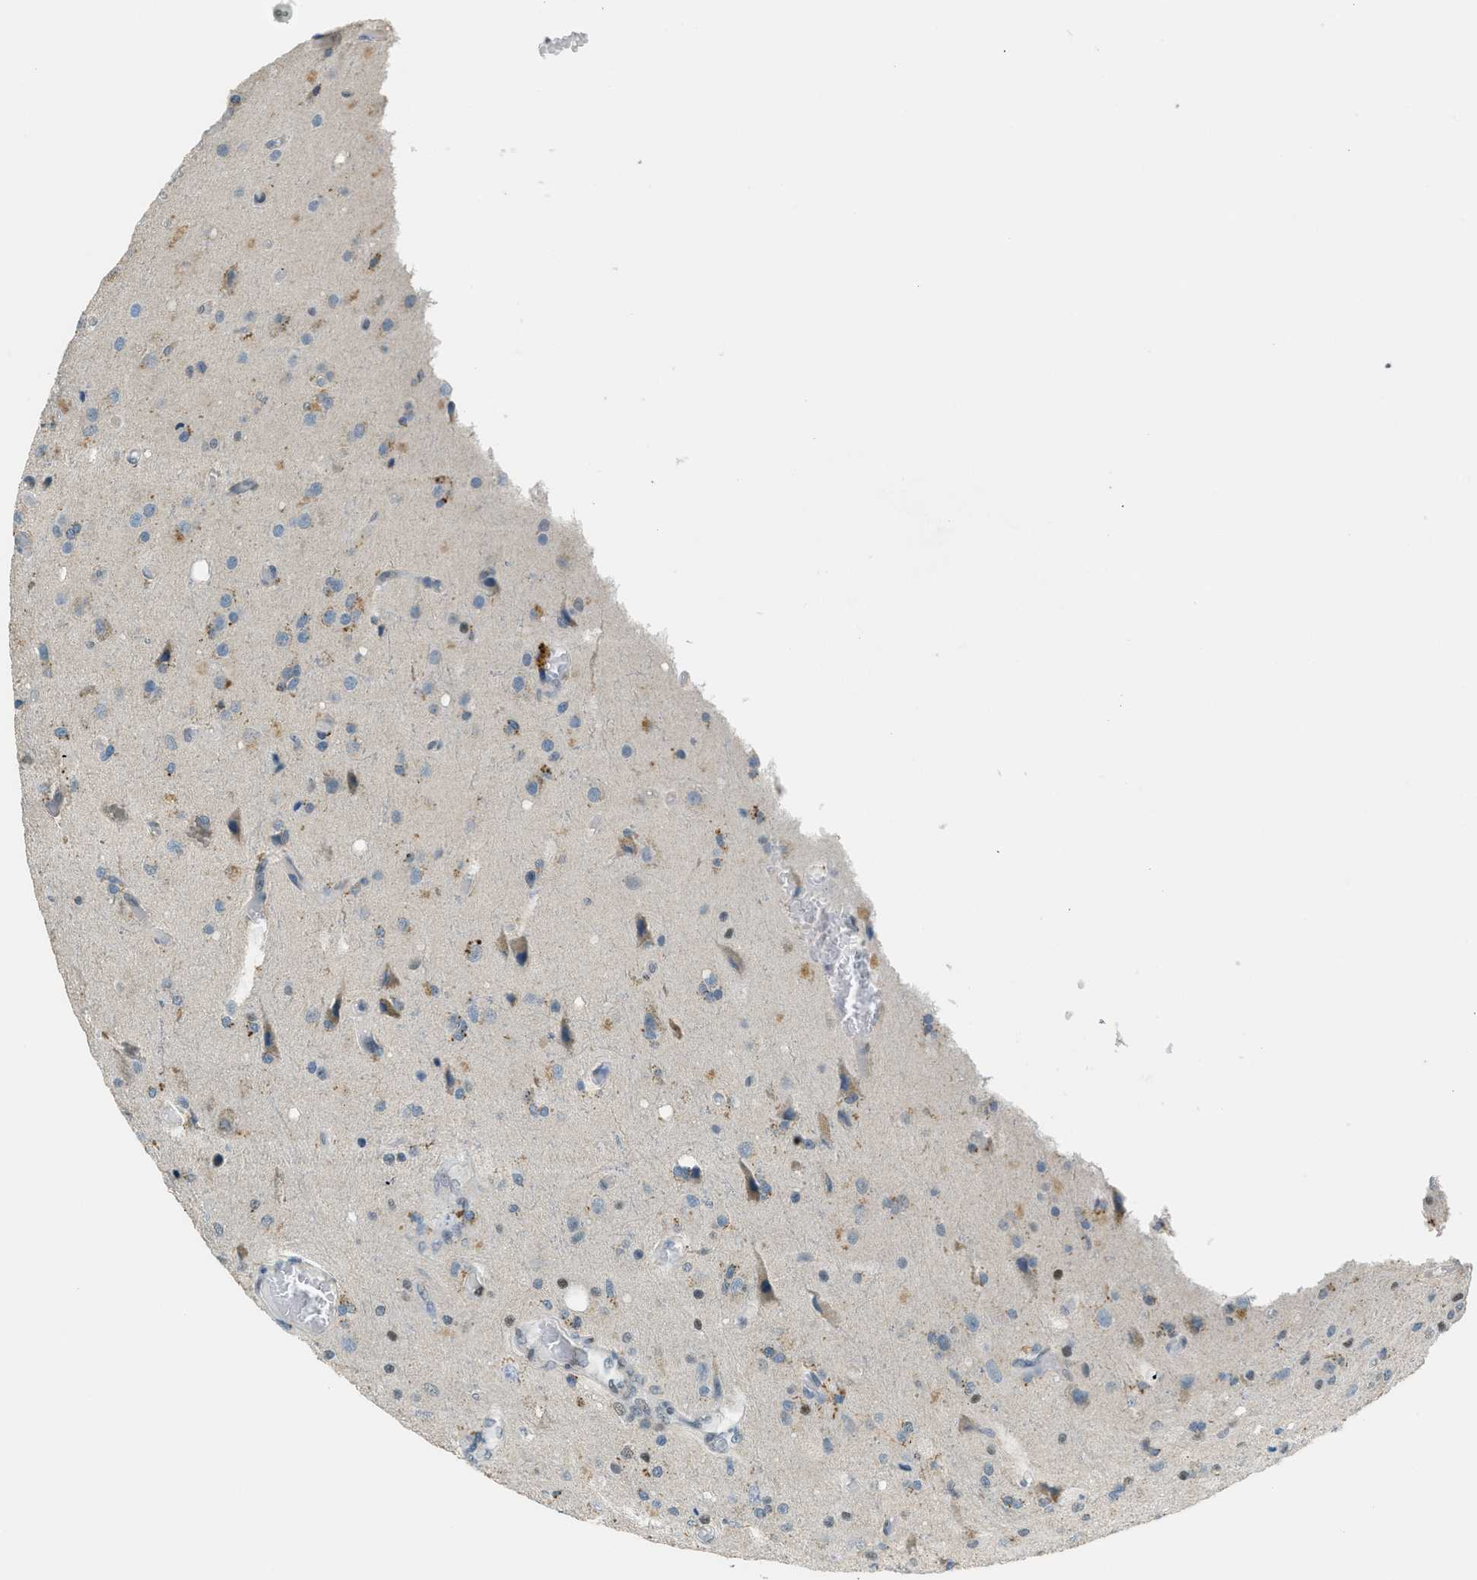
{"staining": {"intensity": "negative", "quantity": "none", "location": "none"}, "tissue": "glioma", "cell_type": "Tumor cells", "image_type": "cancer", "snomed": [{"axis": "morphology", "description": "Normal tissue, NOS"}, {"axis": "morphology", "description": "Glioma, malignant, High grade"}, {"axis": "topography", "description": "Cerebral cortex"}], "caption": "Histopathology image shows no protein staining in tumor cells of malignant glioma (high-grade) tissue.", "gene": "TCF3", "patient": {"sex": "male", "age": 77}}